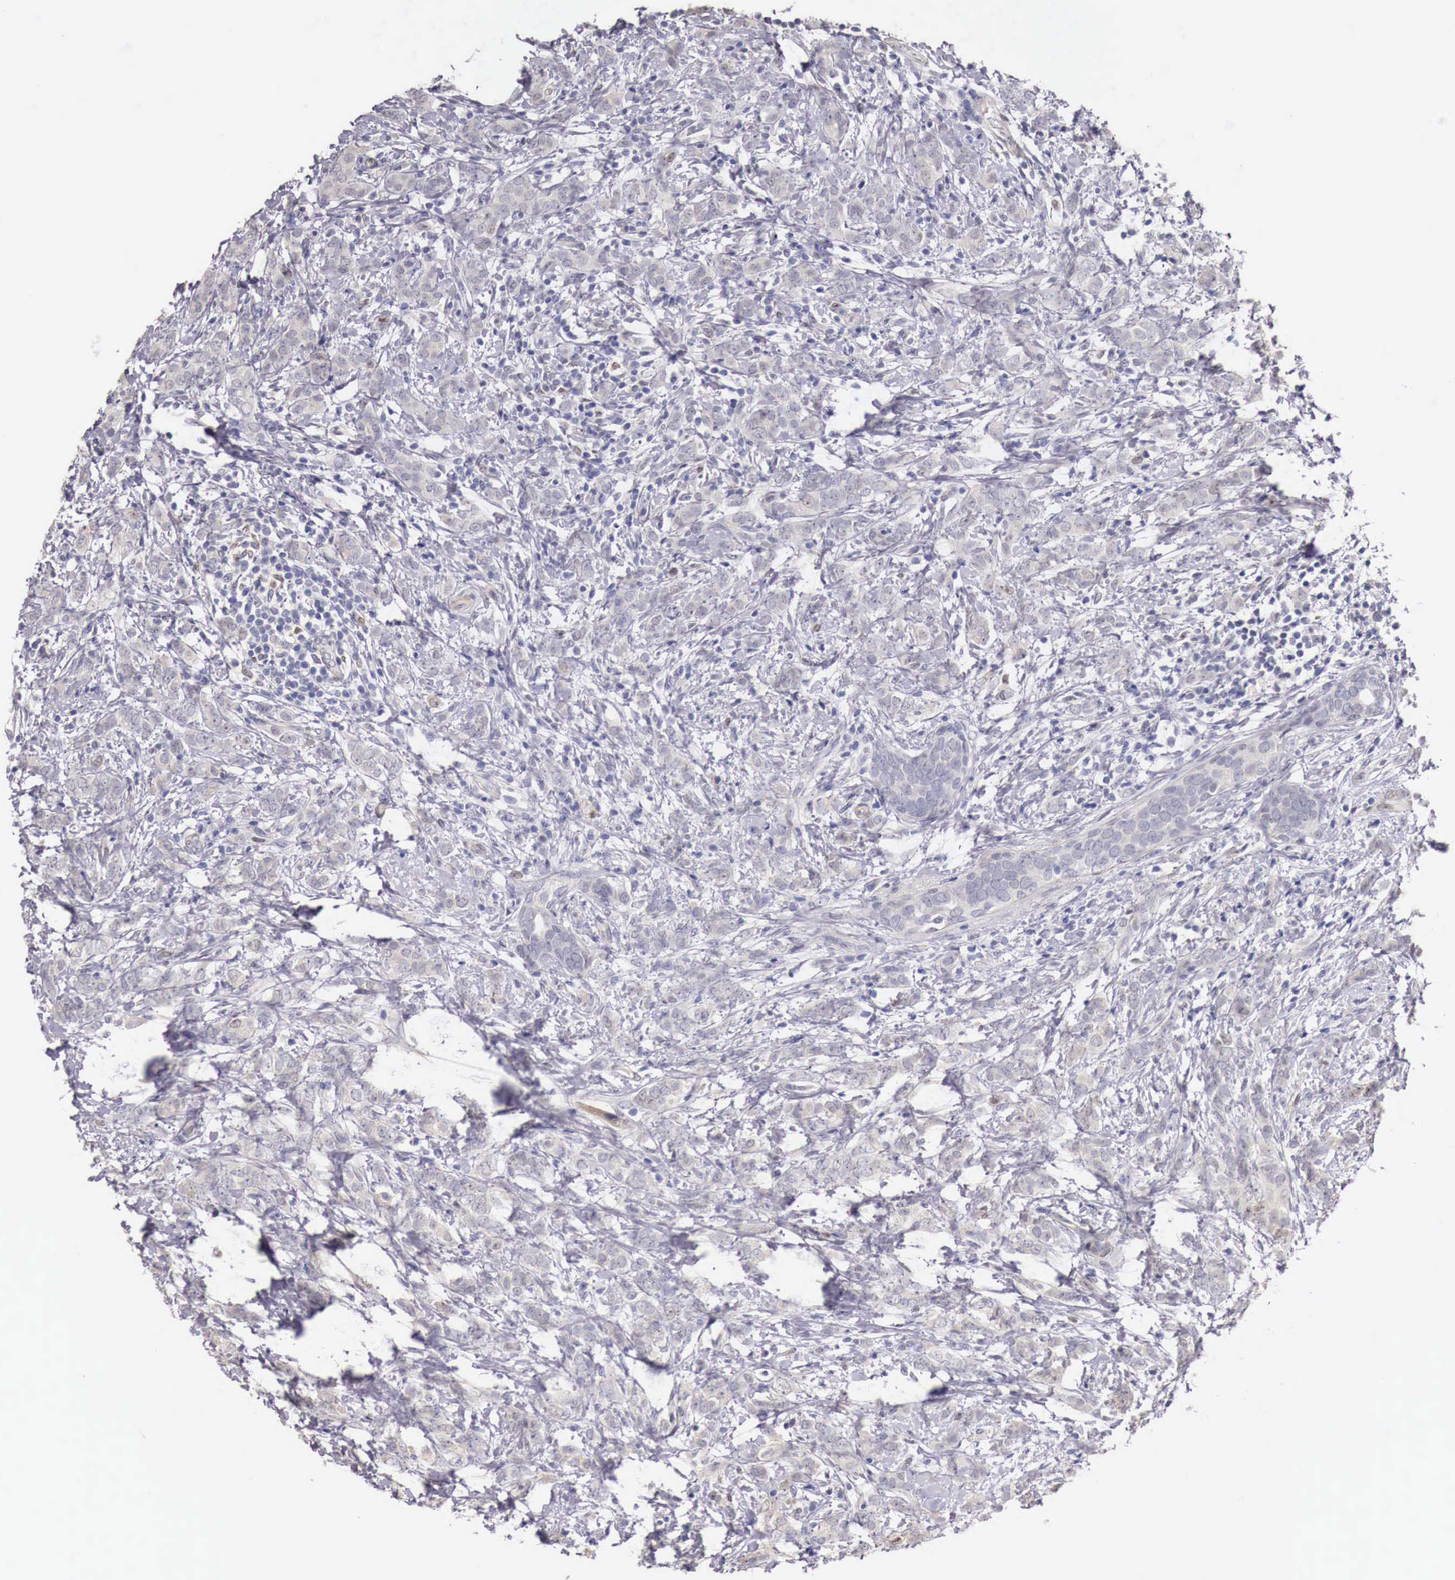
{"staining": {"intensity": "negative", "quantity": "none", "location": "none"}, "tissue": "breast cancer", "cell_type": "Tumor cells", "image_type": "cancer", "snomed": [{"axis": "morphology", "description": "Duct carcinoma"}, {"axis": "topography", "description": "Breast"}], "caption": "The histopathology image reveals no staining of tumor cells in breast cancer (intraductal carcinoma).", "gene": "ENOX2", "patient": {"sex": "female", "age": 53}}